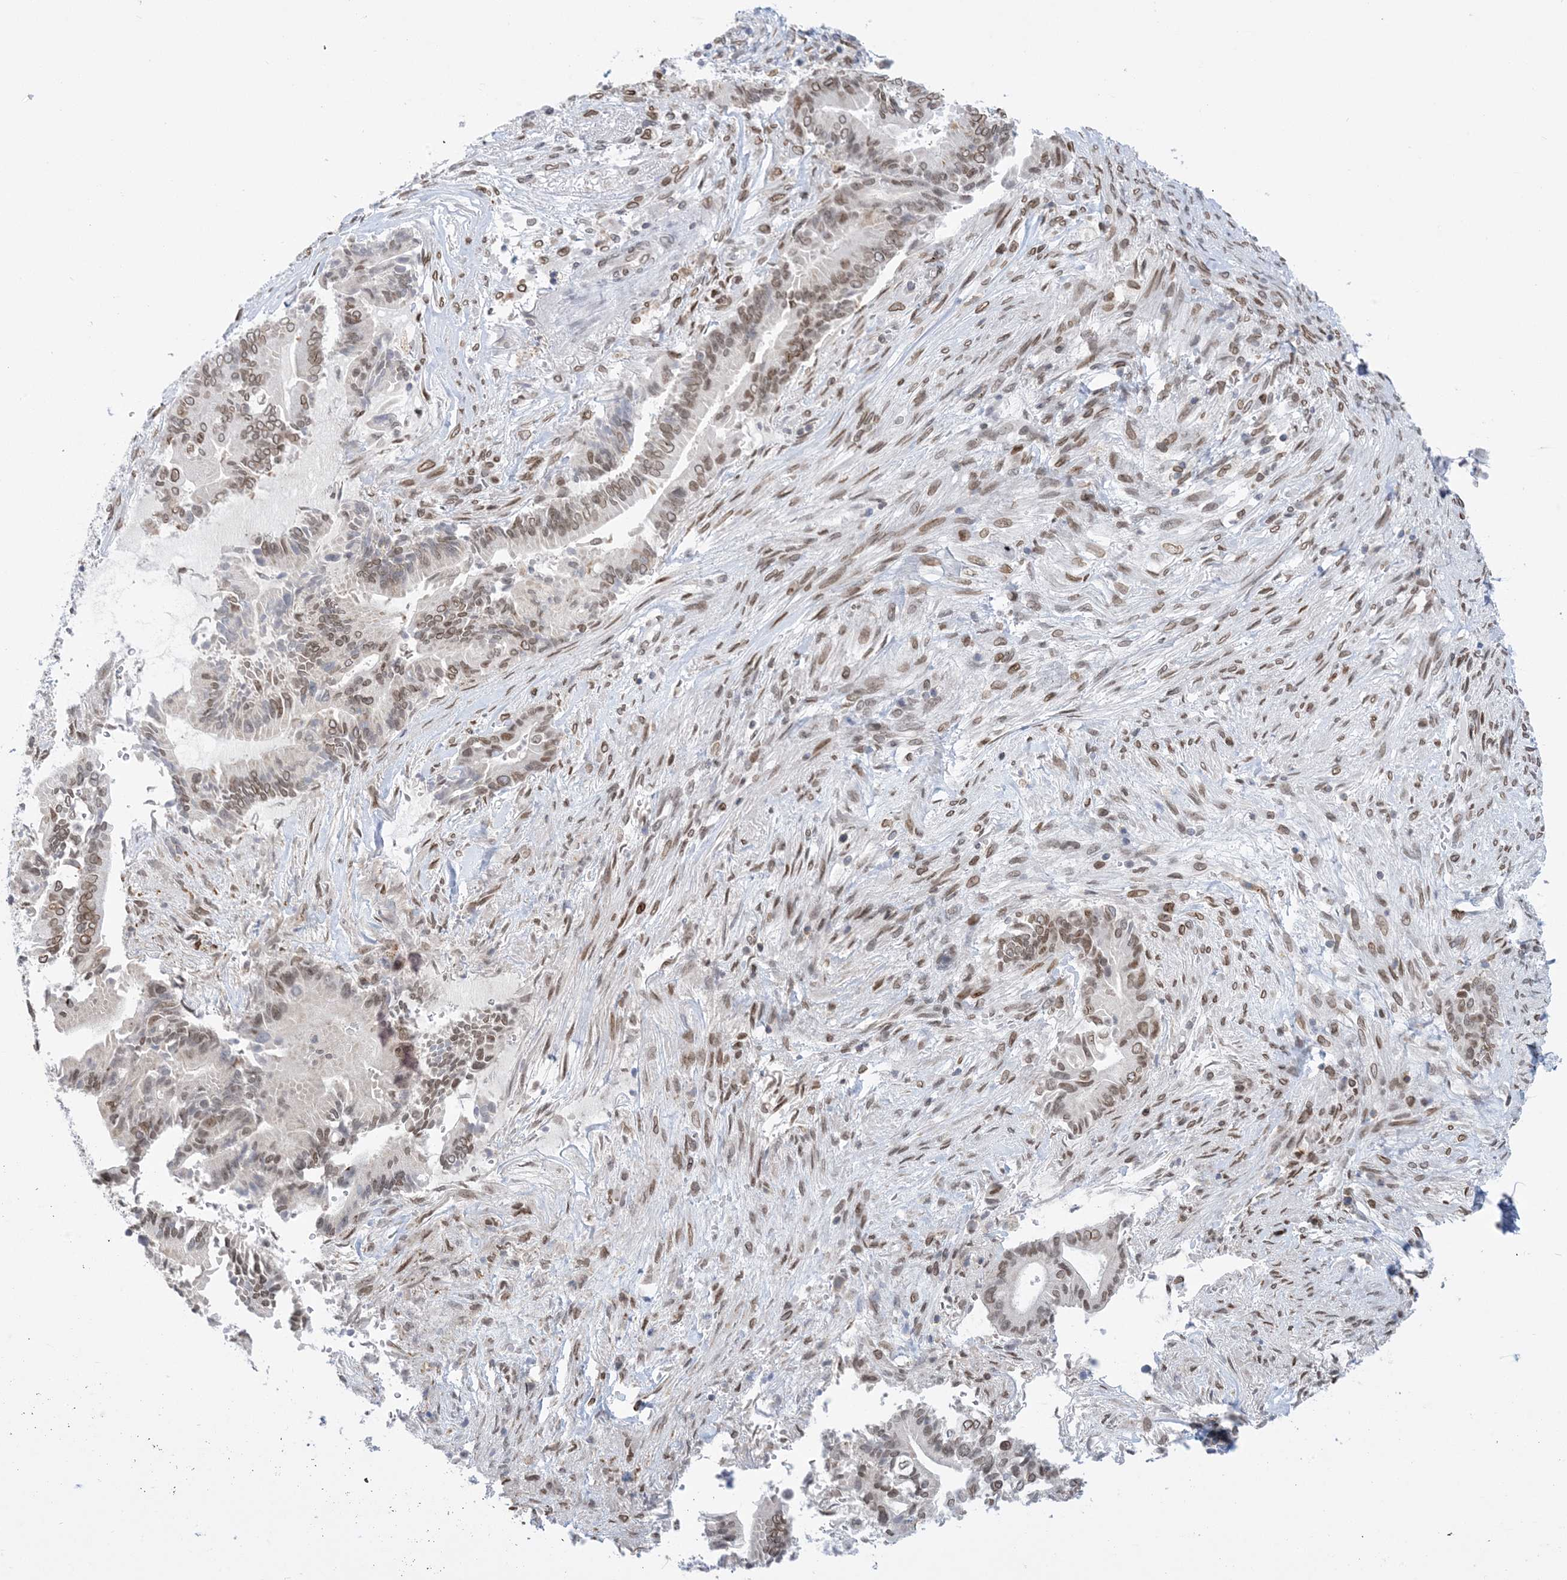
{"staining": {"intensity": "moderate", "quantity": "25%-75%", "location": "nuclear"}, "tissue": "pancreatic cancer", "cell_type": "Tumor cells", "image_type": "cancer", "snomed": [{"axis": "morphology", "description": "Adenocarcinoma, NOS"}, {"axis": "topography", "description": "Pancreas"}], "caption": "An image of human pancreatic cancer (adenocarcinoma) stained for a protein demonstrates moderate nuclear brown staining in tumor cells.", "gene": "PCYT1A", "patient": {"sex": "male", "age": 68}}